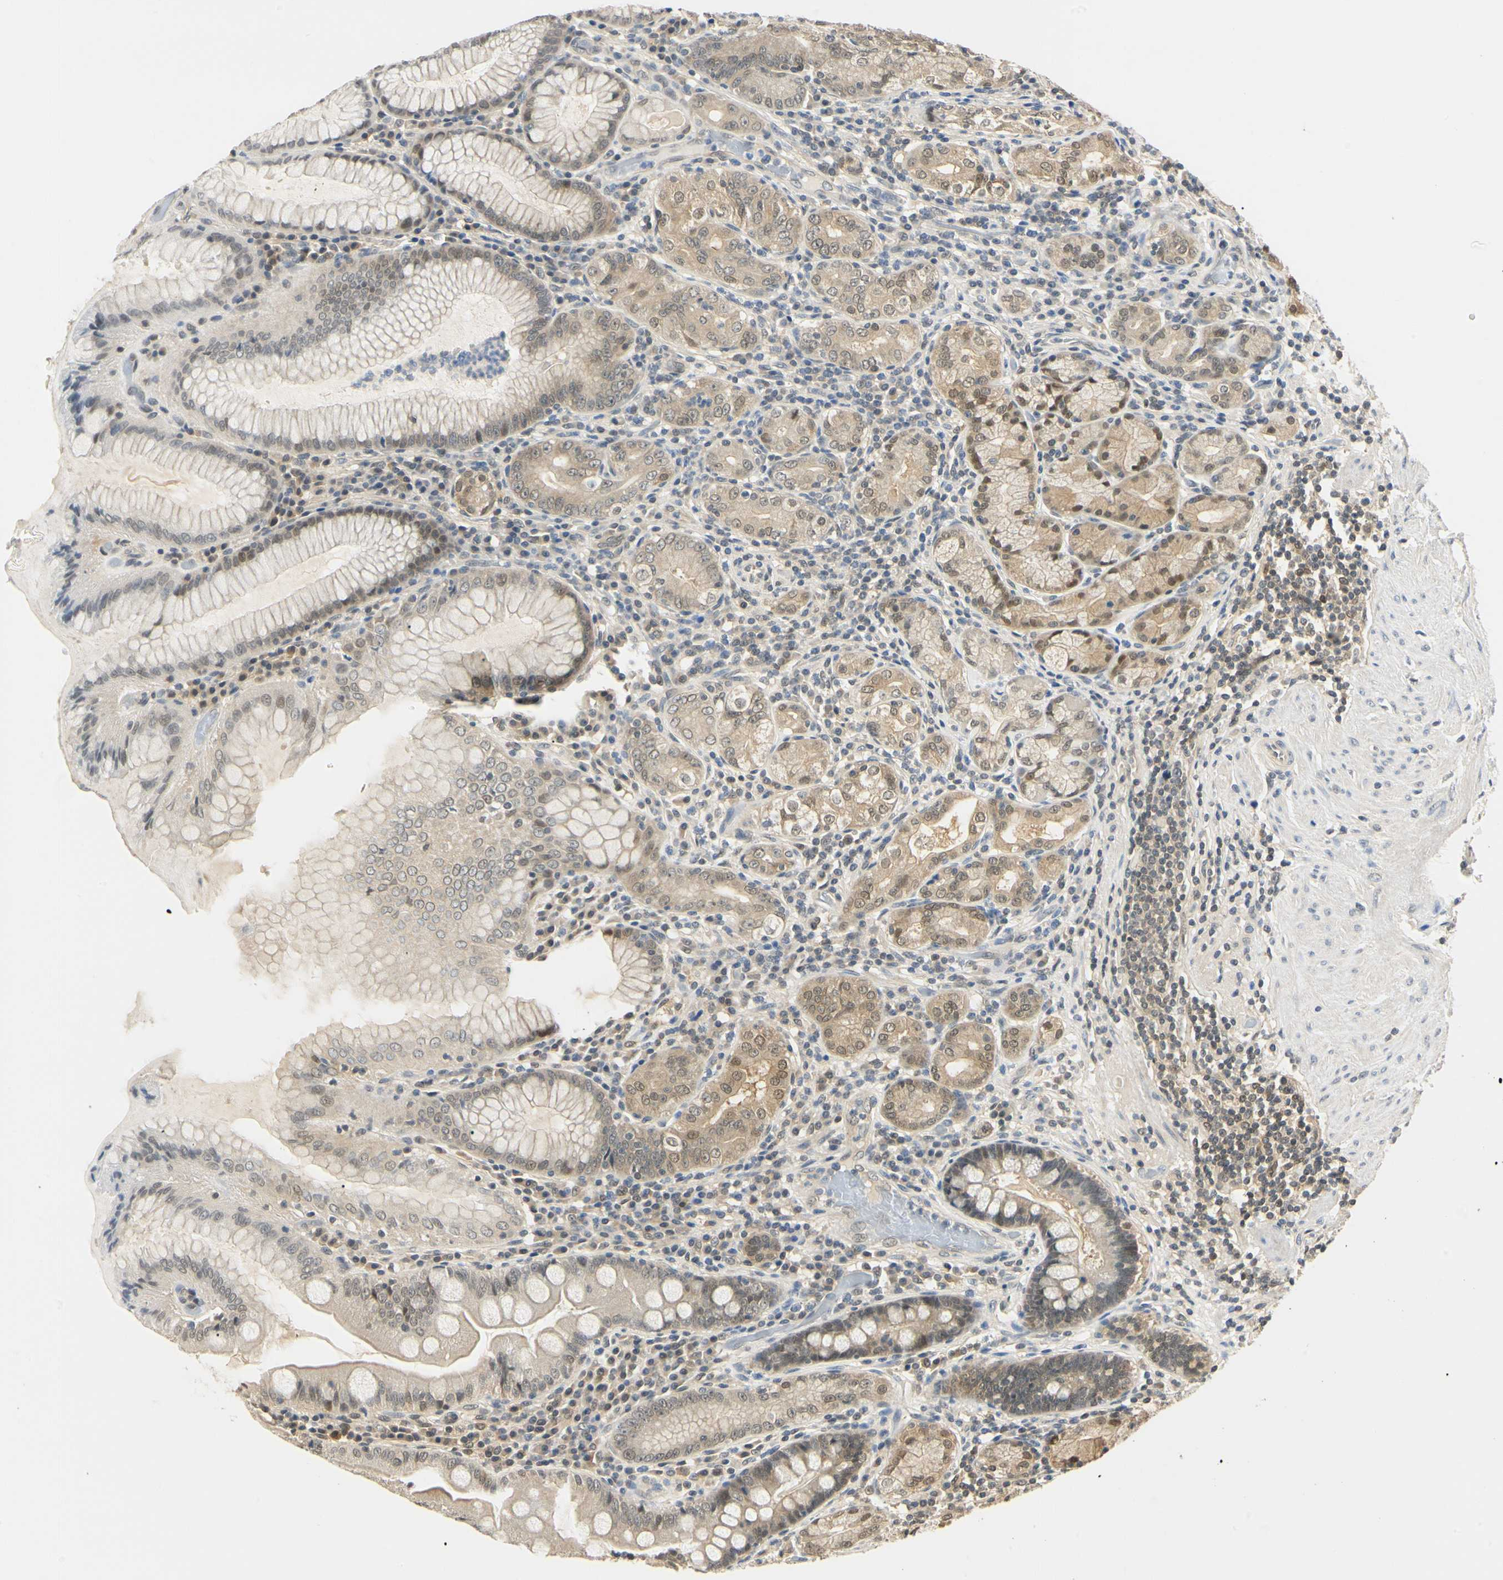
{"staining": {"intensity": "moderate", "quantity": "<25%", "location": "cytoplasmic/membranous,nuclear"}, "tissue": "stomach", "cell_type": "Glandular cells", "image_type": "normal", "snomed": [{"axis": "morphology", "description": "Normal tissue, NOS"}, {"axis": "topography", "description": "Stomach, lower"}], "caption": "High-magnification brightfield microscopy of benign stomach stained with DAB (3,3'-diaminobenzidine) (brown) and counterstained with hematoxylin (blue). glandular cells exhibit moderate cytoplasmic/membranous,nuclear staining is present in about<25% of cells. (brown staining indicates protein expression, while blue staining denotes nuclei).", "gene": "UBE2Z", "patient": {"sex": "female", "age": 76}}